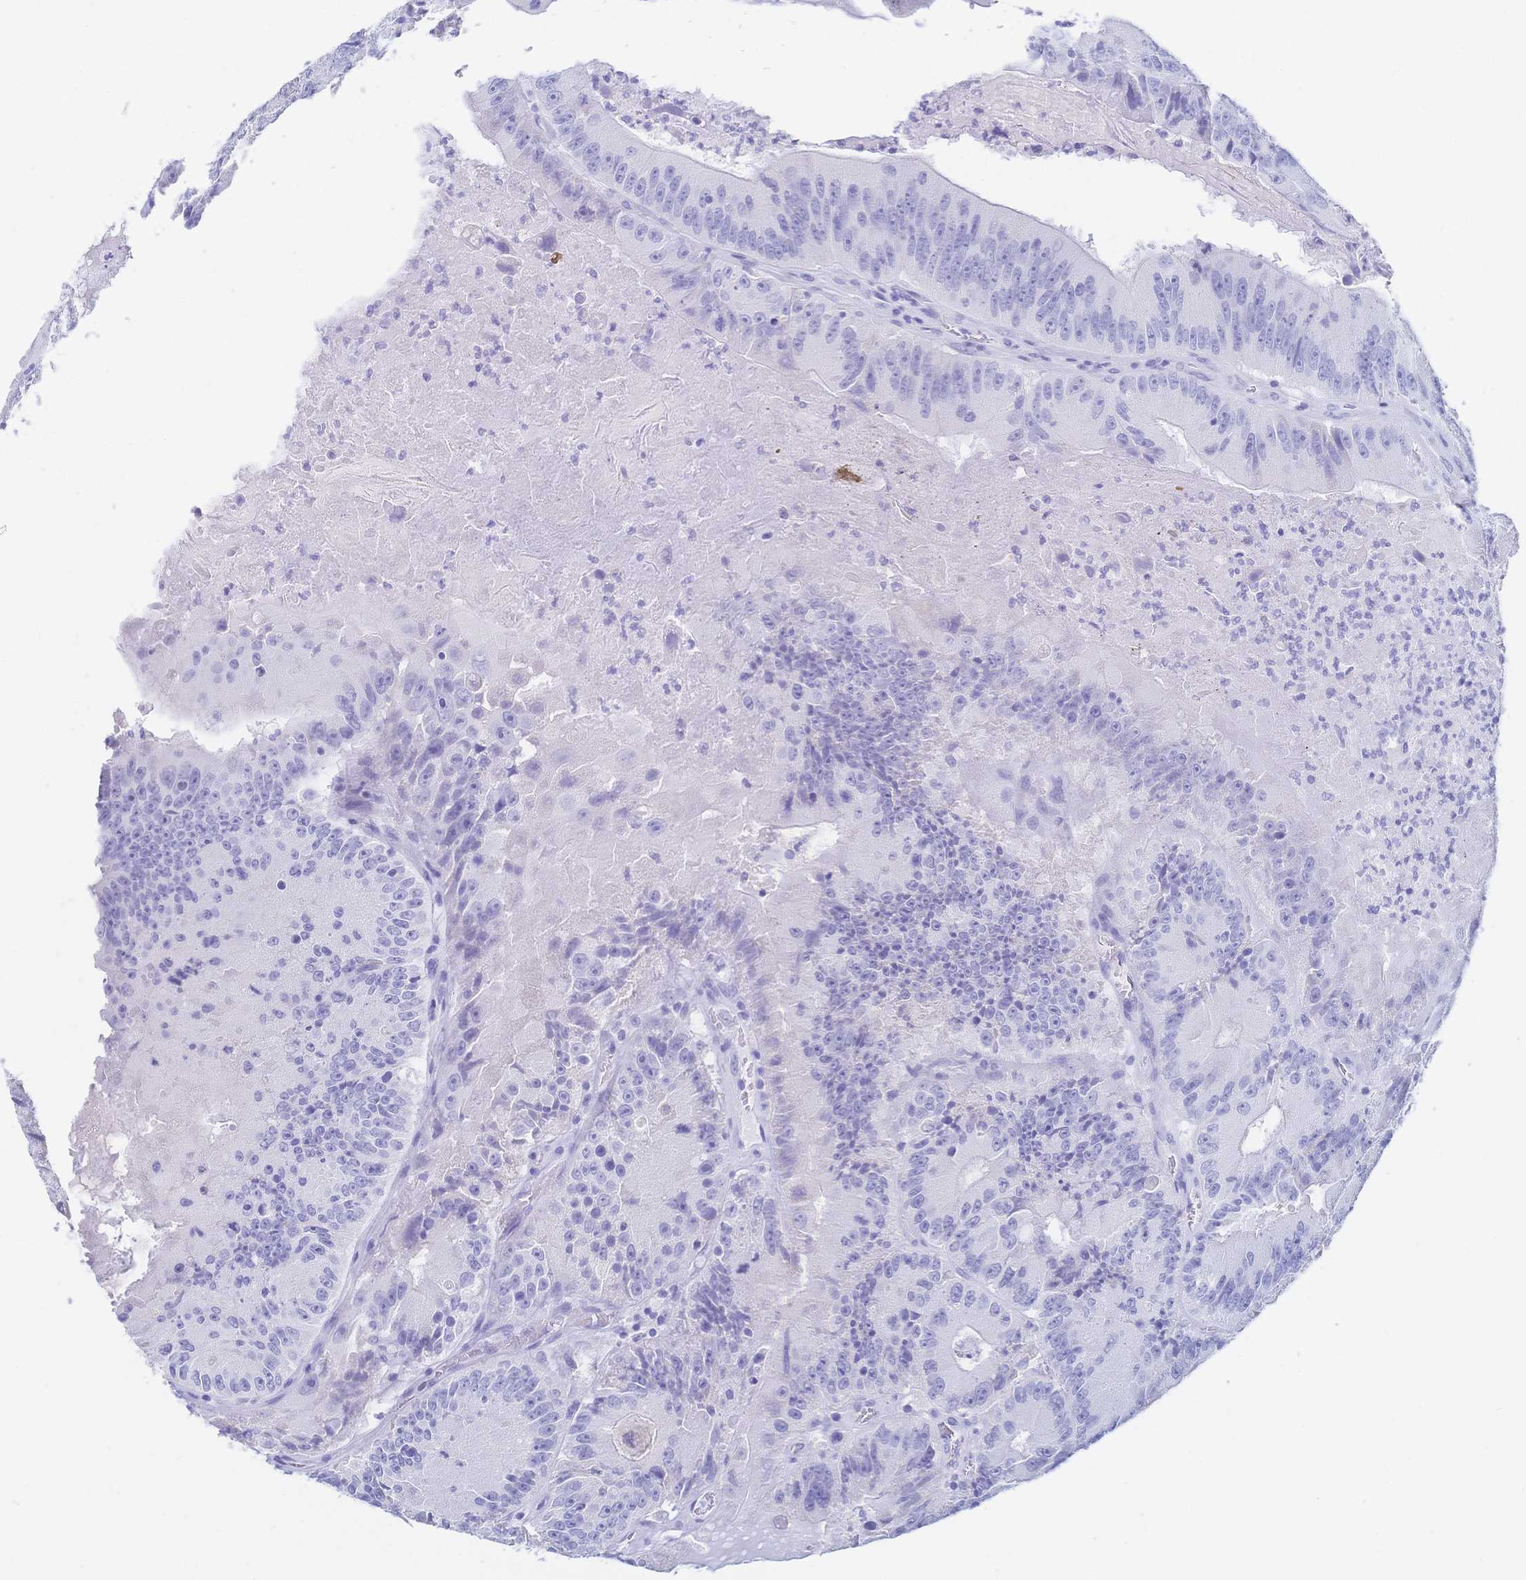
{"staining": {"intensity": "negative", "quantity": "none", "location": "none"}, "tissue": "colorectal cancer", "cell_type": "Tumor cells", "image_type": "cancer", "snomed": [{"axis": "morphology", "description": "Adenocarcinoma, NOS"}, {"axis": "topography", "description": "Colon"}], "caption": "Human adenocarcinoma (colorectal) stained for a protein using immunohistochemistry (IHC) demonstrates no expression in tumor cells.", "gene": "MEP1B", "patient": {"sex": "female", "age": 86}}